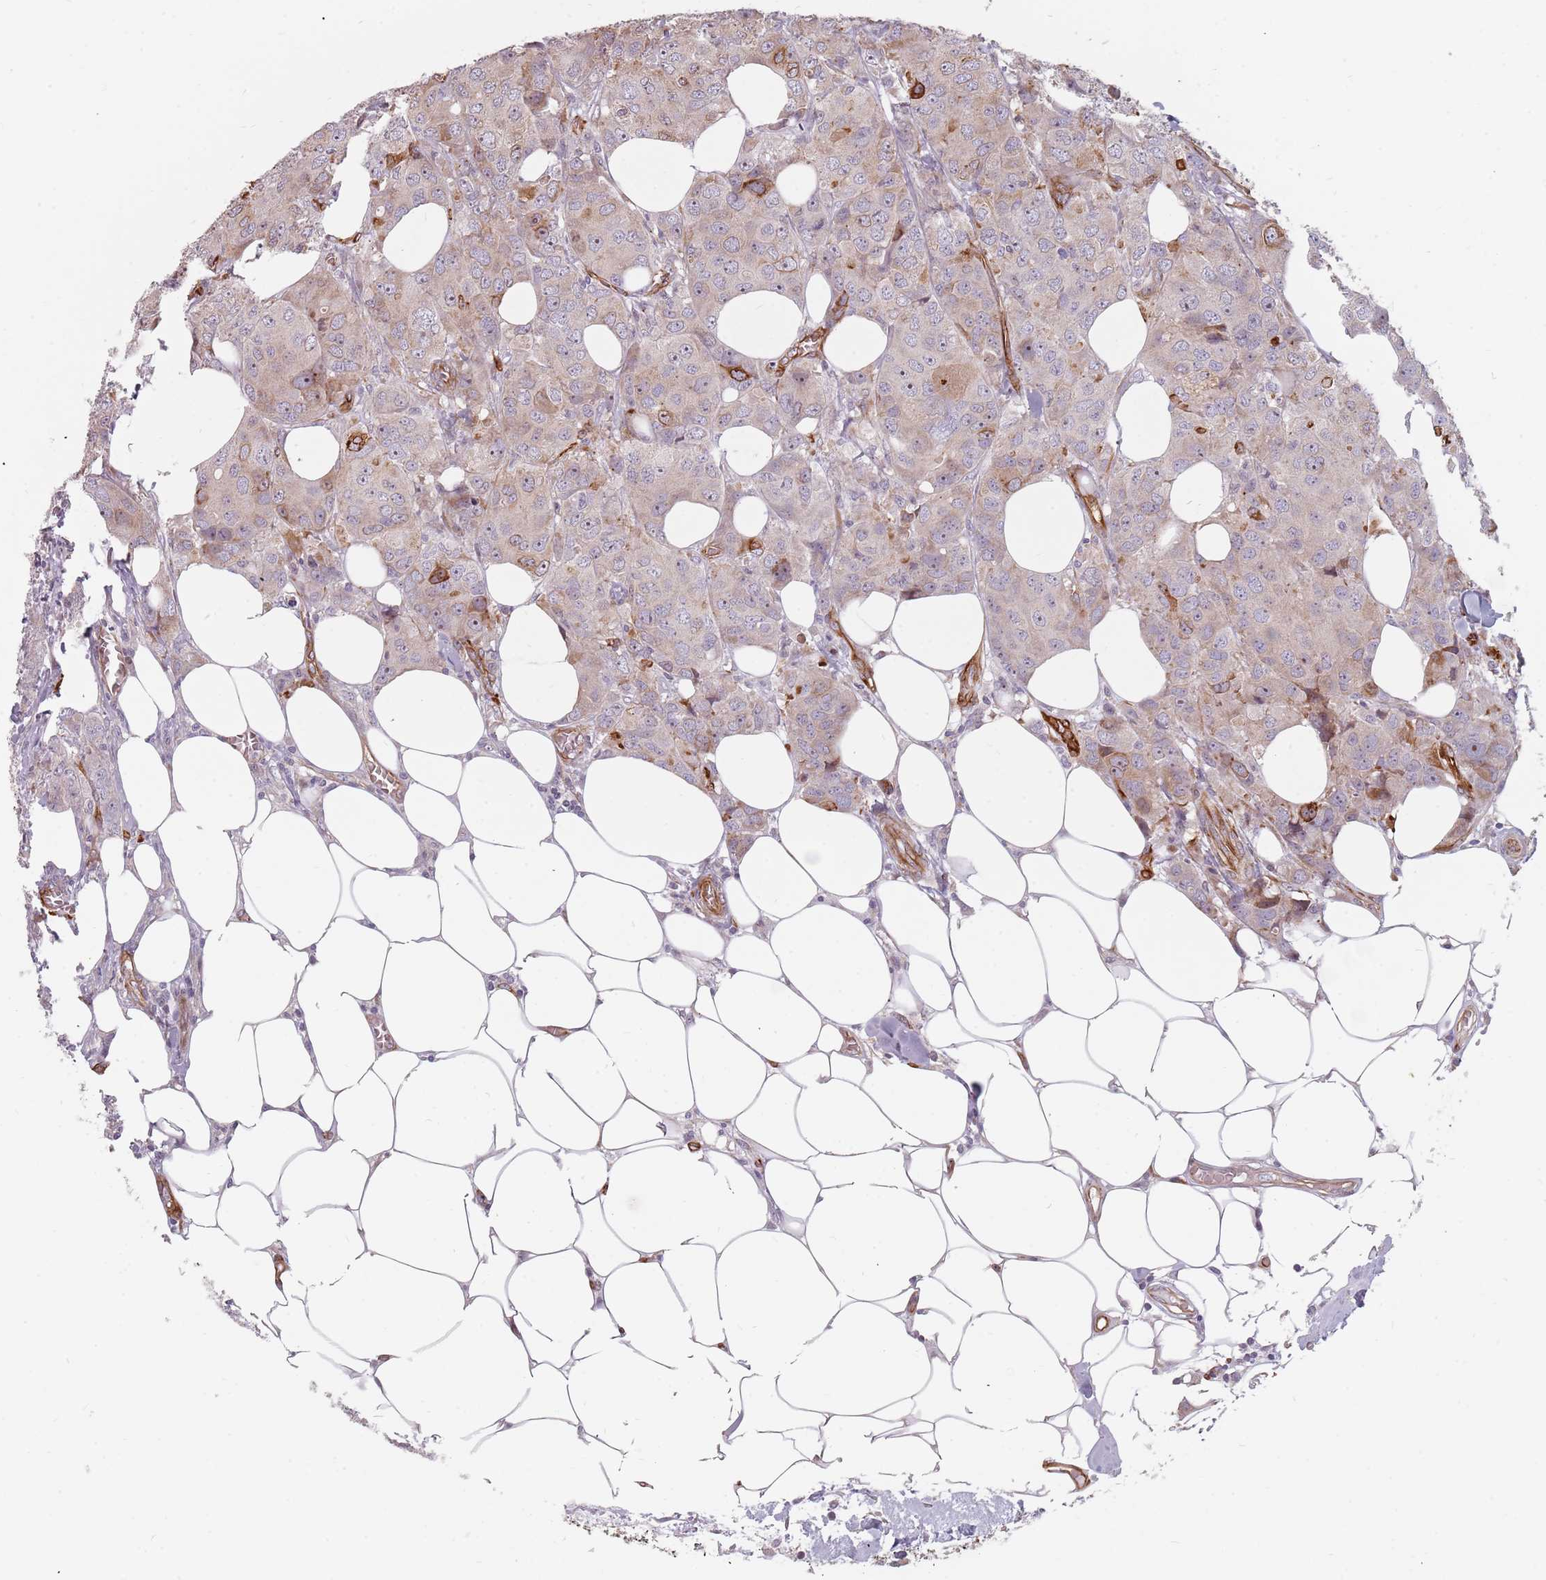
{"staining": {"intensity": "moderate", "quantity": "<25%", "location": "cytoplasmic/membranous,nuclear"}, "tissue": "breast cancer", "cell_type": "Tumor cells", "image_type": "cancer", "snomed": [{"axis": "morphology", "description": "Duct carcinoma"}, {"axis": "topography", "description": "Breast"}], "caption": "IHC (DAB) staining of human breast cancer (invasive ductal carcinoma) shows moderate cytoplasmic/membranous and nuclear protein expression in approximately <25% of tumor cells.", "gene": "GAS2L3", "patient": {"sex": "female", "age": 43}}